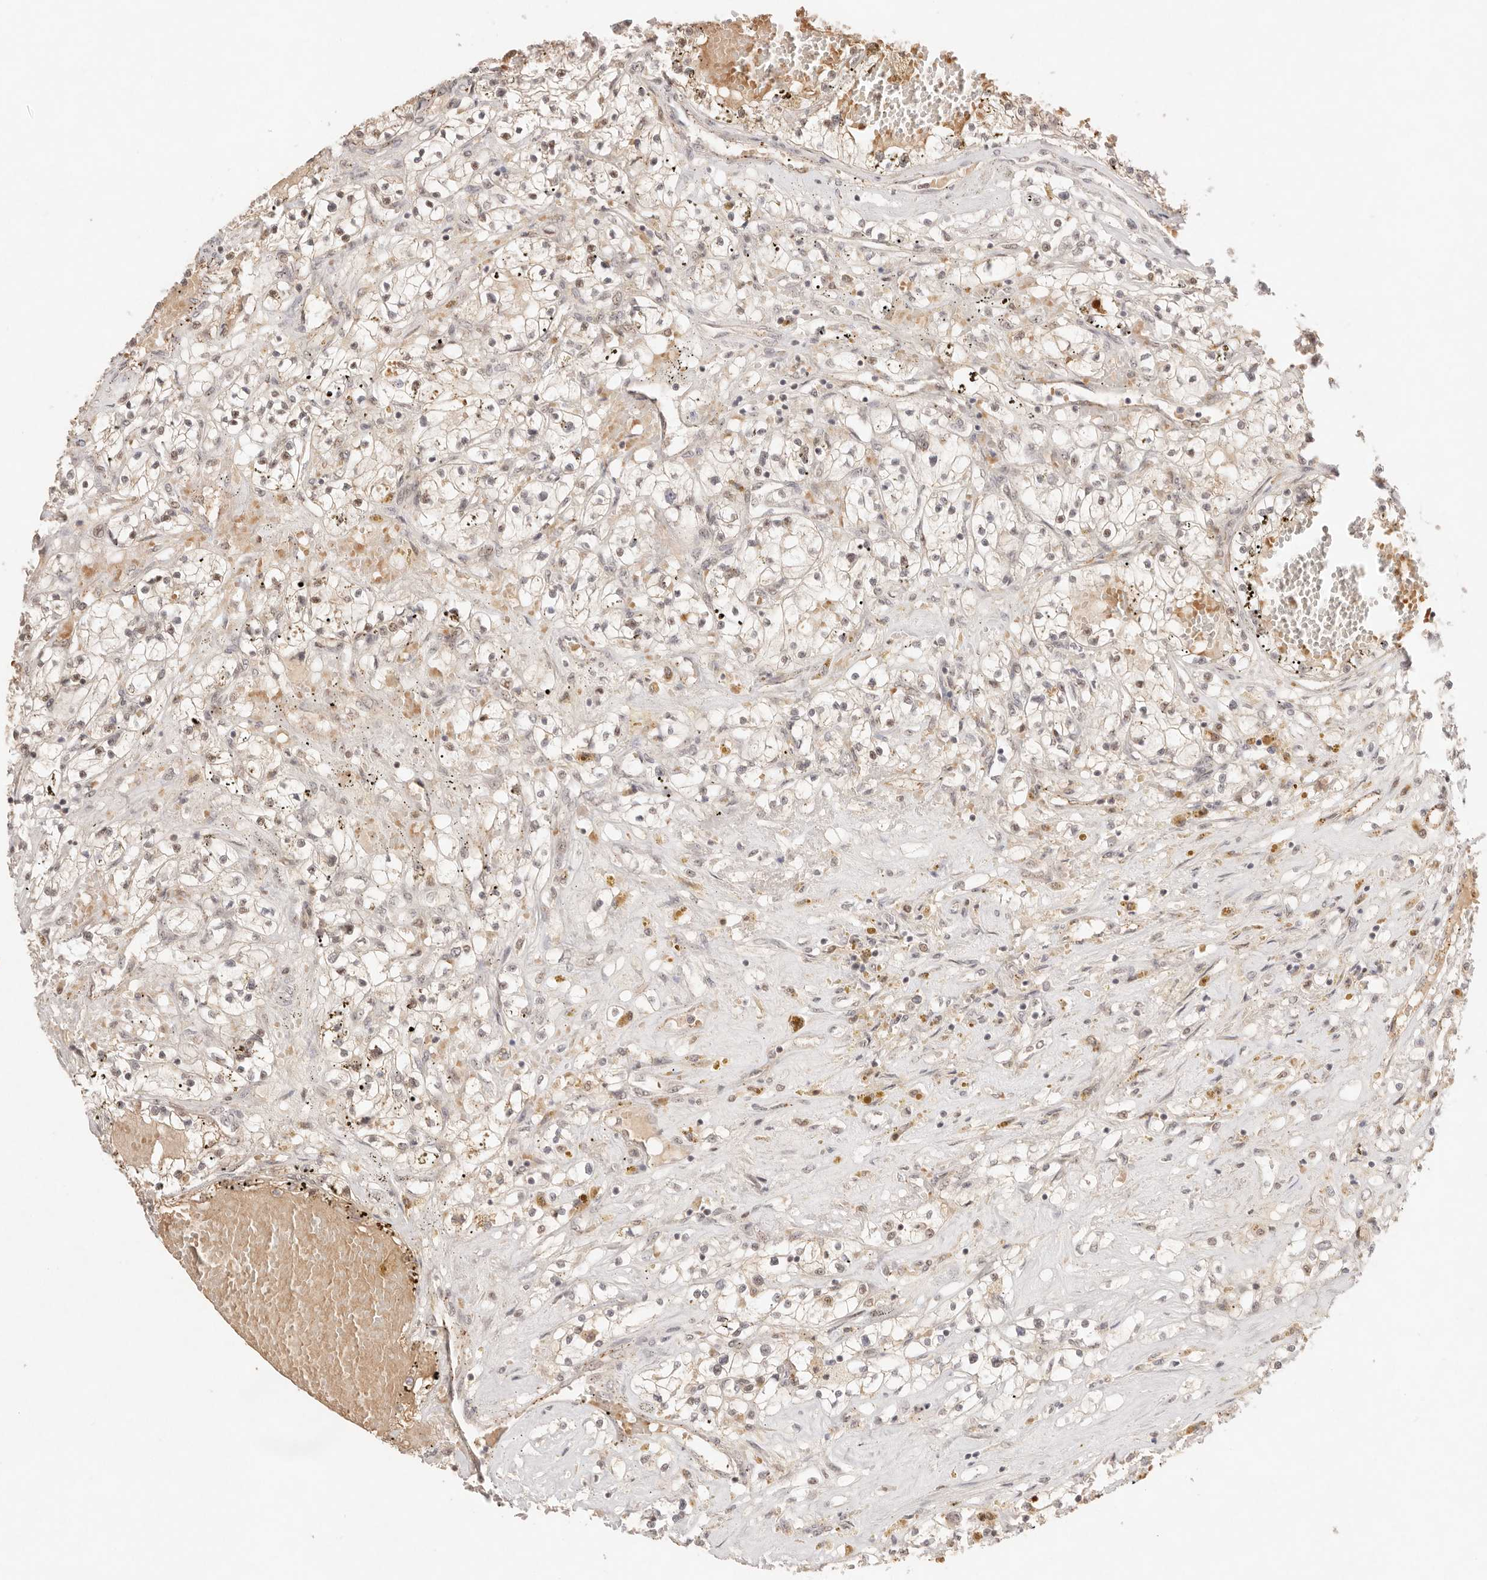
{"staining": {"intensity": "weak", "quantity": ">75%", "location": "cytoplasmic/membranous,nuclear"}, "tissue": "renal cancer", "cell_type": "Tumor cells", "image_type": "cancer", "snomed": [{"axis": "morphology", "description": "Normal tissue, NOS"}, {"axis": "morphology", "description": "Adenocarcinoma, NOS"}, {"axis": "topography", "description": "Kidney"}], "caption": "IHC micrograph of renal cancer stained for a protein (brown), which demonstrates low levels of weak cytoplasmic/membranous and nuclear expression in about >75% of tumor cells.", "gene": "MEP1A", "patient": {"sex": "male", "age": 68}}